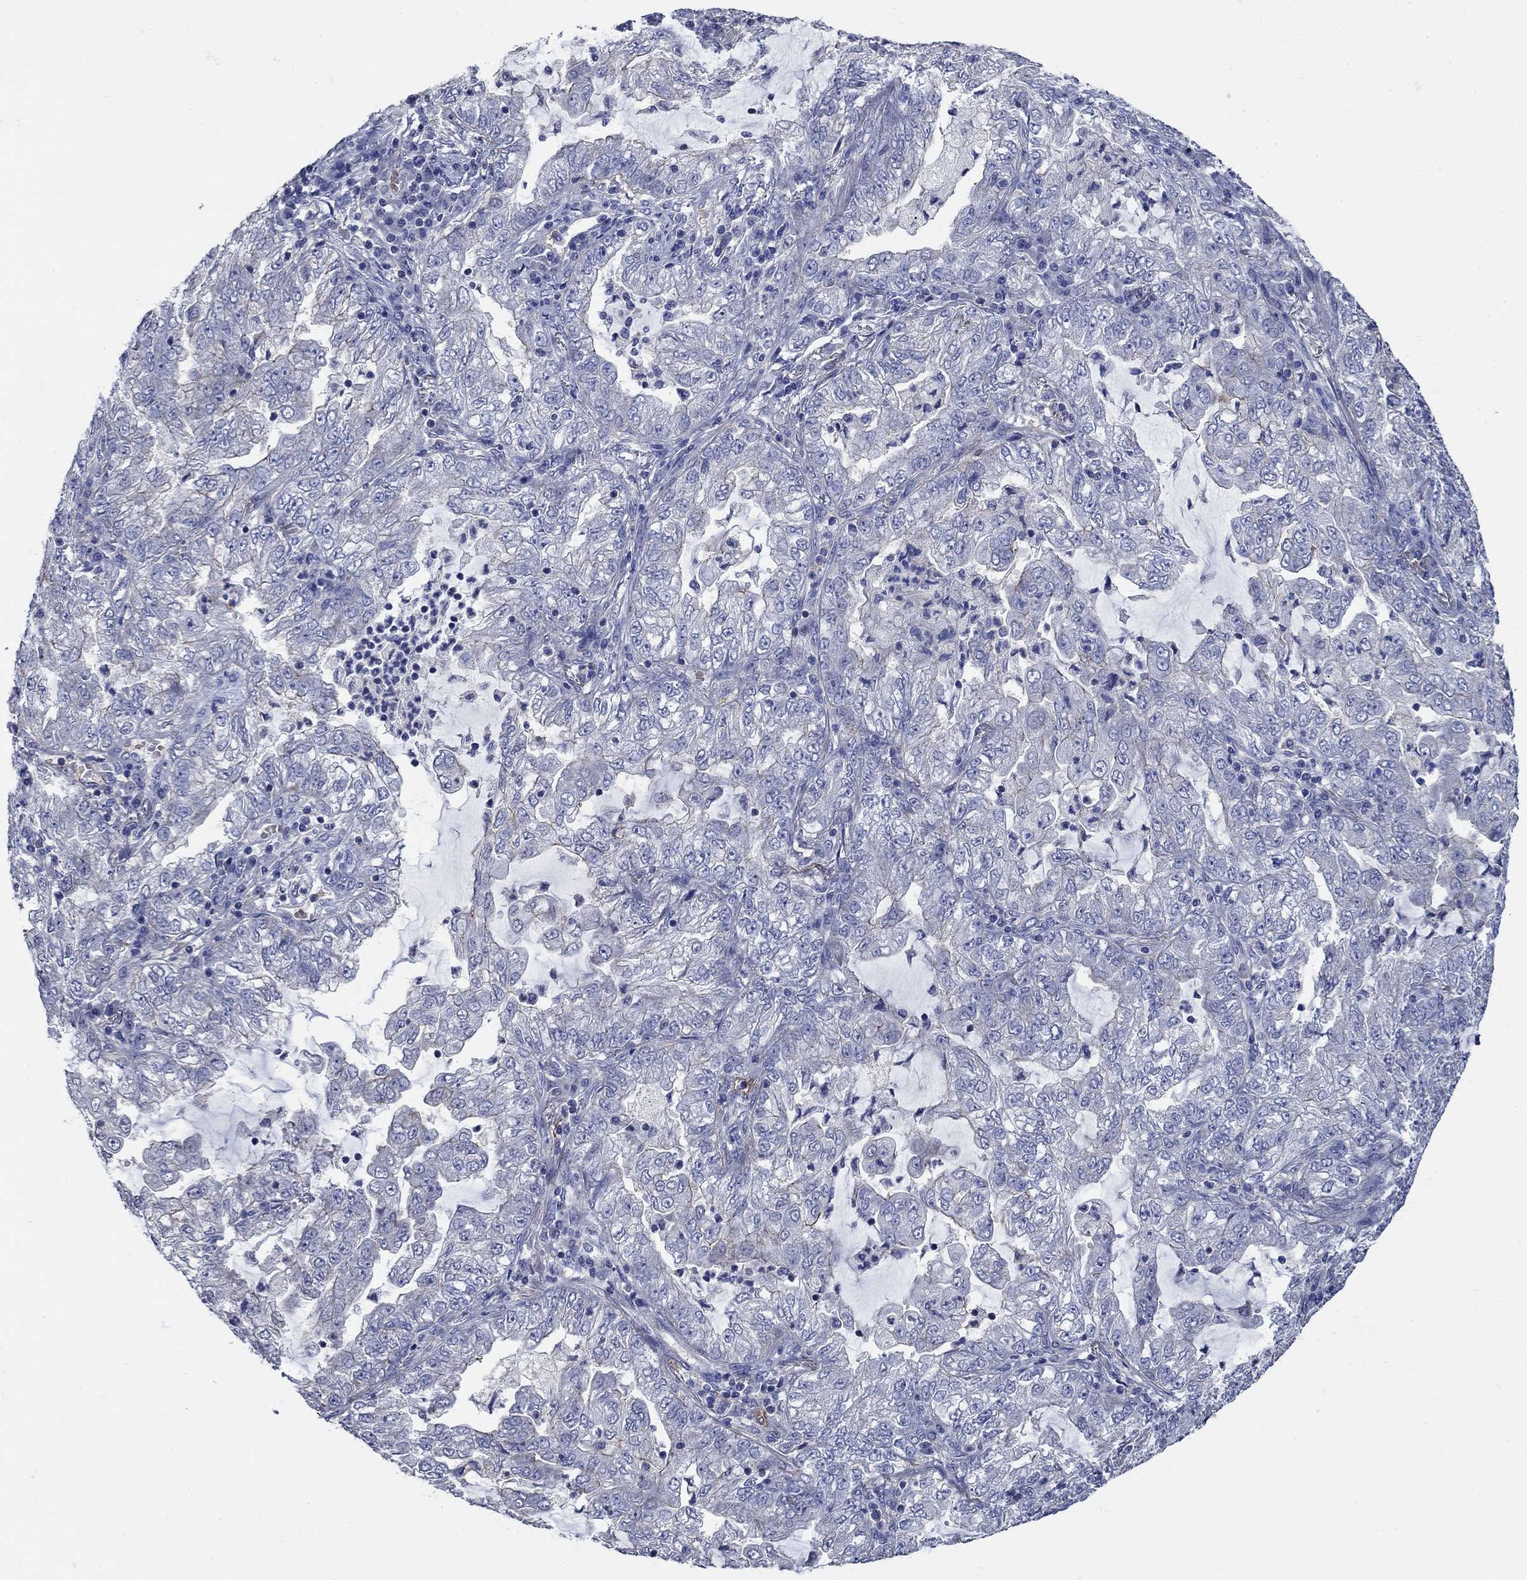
{"staining": {"intensity": "negative", "quantity": "none", "location": "none"}, "tissue": "lung cancer", "cell_type": "Tumor cells", "image_type": "cancer", "snomed": [{"axis": "morphology", "description": "Adenocarcinoma, NOS"}, {"axis": "topography", "description": "Lung"}], "caption": "High magnification brightfield microscopy of adenocarcinoma (lung) stained with DAB (3,3'-diaminobenzidine) (brown) and counterstained with hematoxylin (blue): tumor cells show no significant positivity. (DAB immunohistochemistry visualized using brightfield microscopy, high magnification).", "gene": "FLNC", "patient": {"sex": "female", "age": 73}}